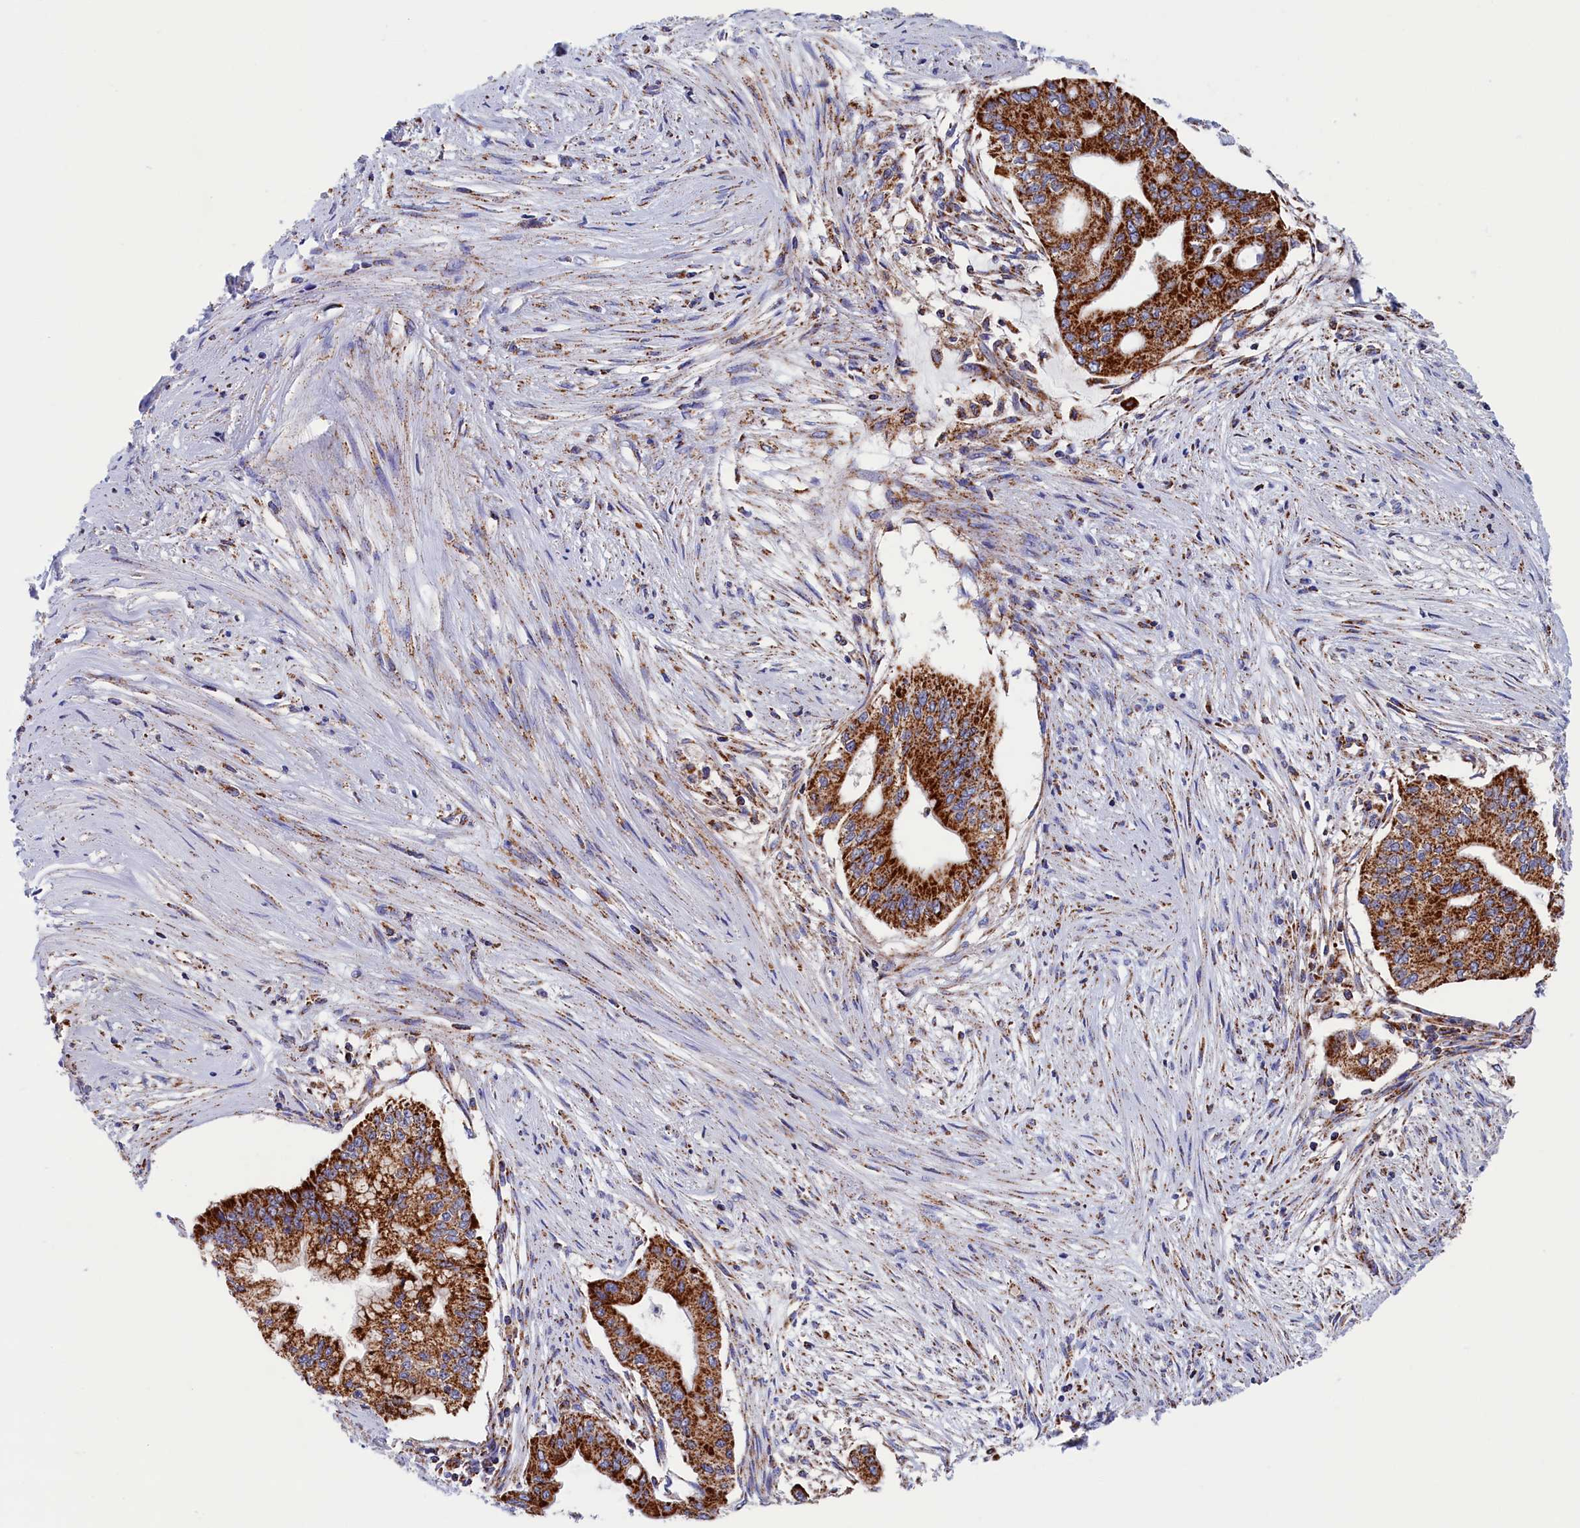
{"staining": {"intensity": "strong", "quantity": ">75%", "location": "cytoplasmic/membranous"}, "tissue": "pancreatic cancer", "cell_type": "Tumor cells", "image_type": "cancer", "snomed": [{"axis": "morphology", "description": "Adenocarcinoma, NOS"}, {"axis": "topography", "description": "Pancreas"}], "caption": "Immunohistochemical staining of human pancreatic cancer (adenocarcinoma) exhibits high levels of strong cytoplasmic/membranous protein expression in about >75% of tumor cells.", "gene": "WDR83", "patient": {"sex": "male", "age": 46}}